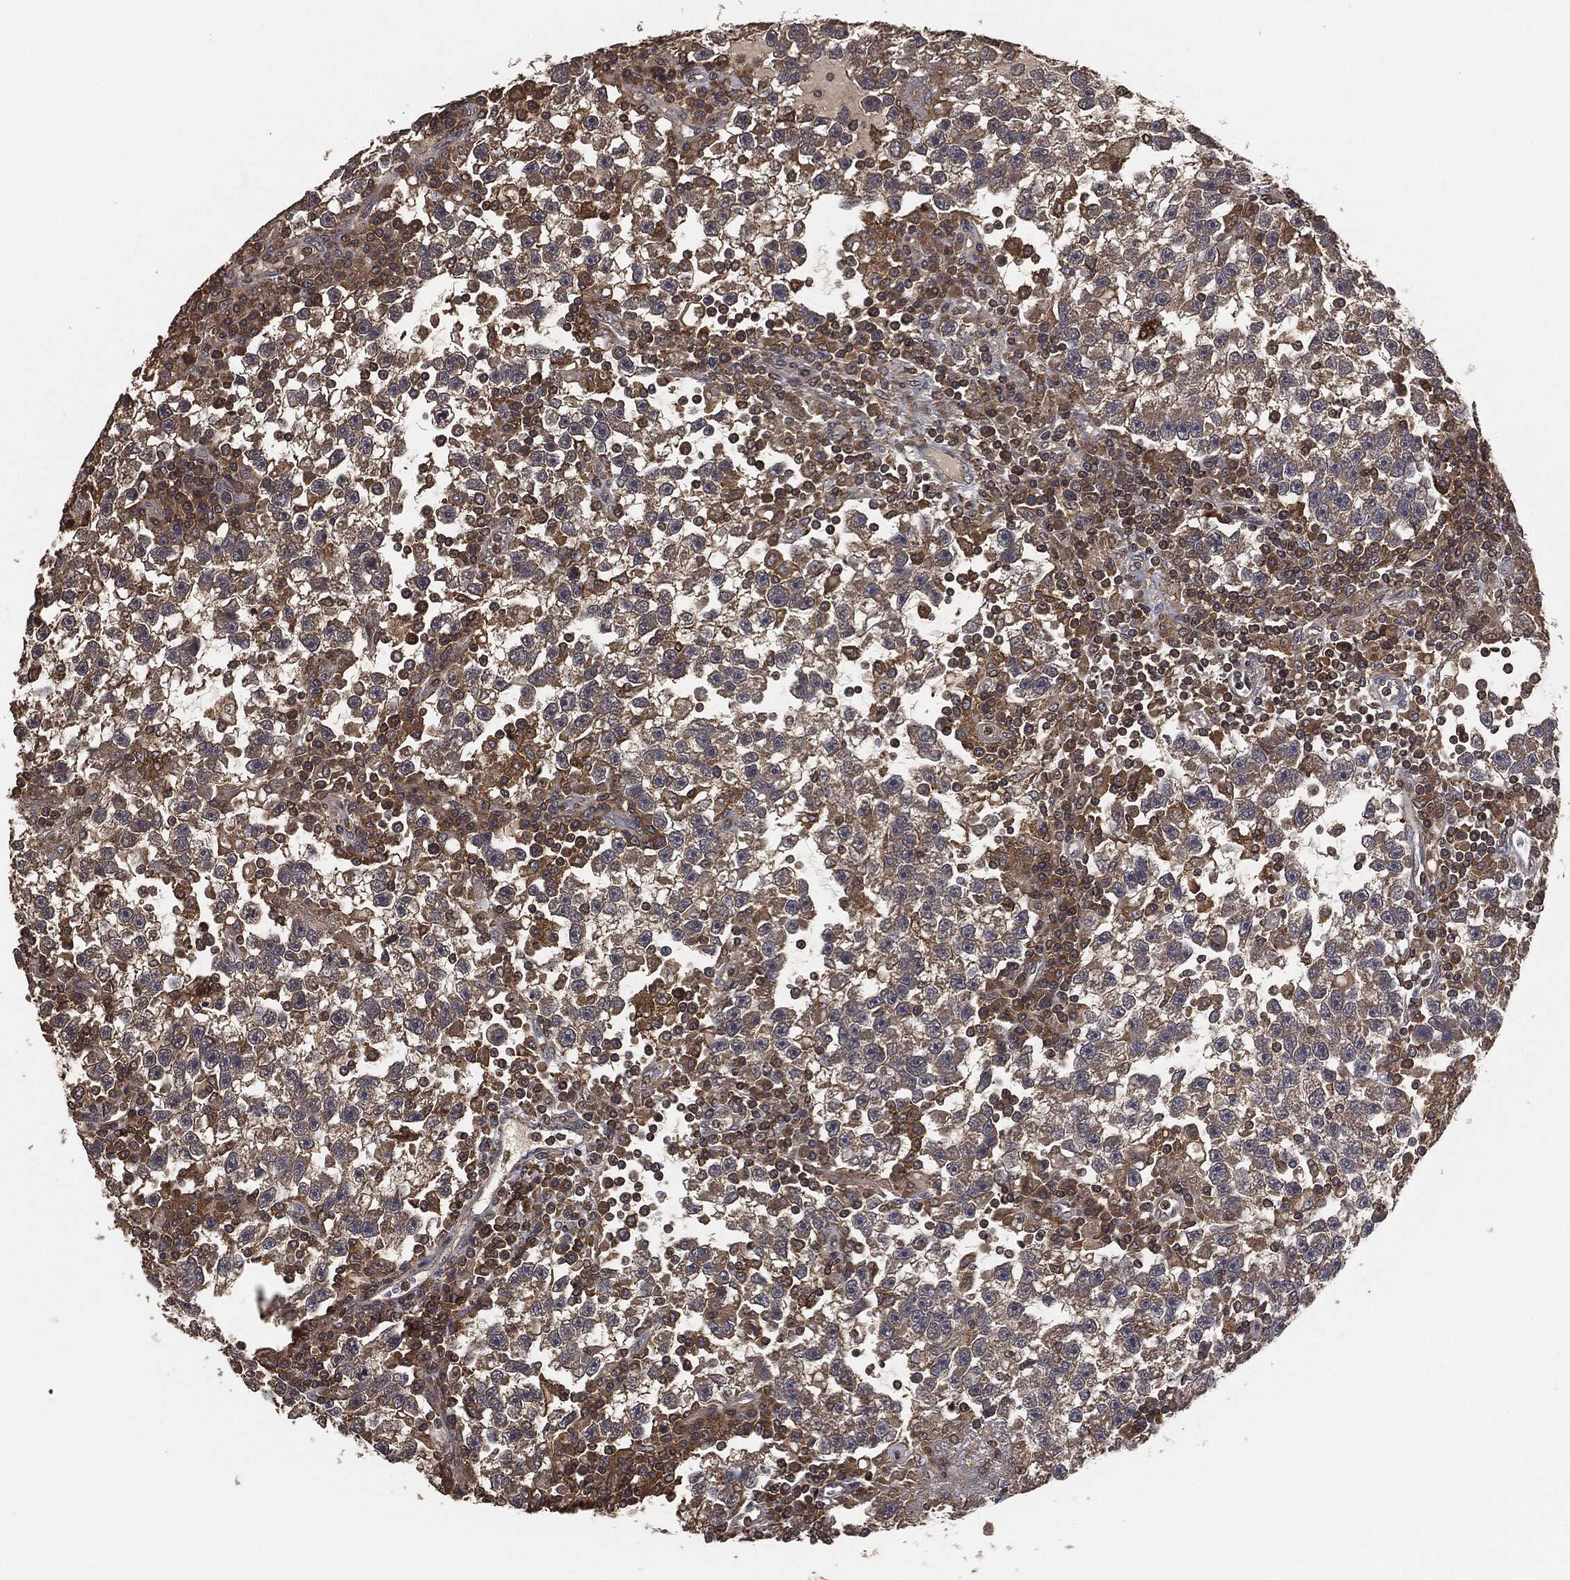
{"staining": {"intensity": "moderate", "quantity": "<25%", "location": "cytoplasmic/membranous"}, "tissue": "testis cancer", "cell_type": "Tumor cells", "image_type": "cancer", "snomed": [{"axis": "morphology", "description": "Seminoma, NOS"}, {"axis": "topography", "description": "Testis"}], "caption": "Immunohistochemistry (IHC) (DAB) staining of testis seminoma exhibits moderate cytoplasmic/membranous protein staining in about <25% of tumor cells.", "gene": "ERBIN", "patient": {"sex": "male", "age": 47}}